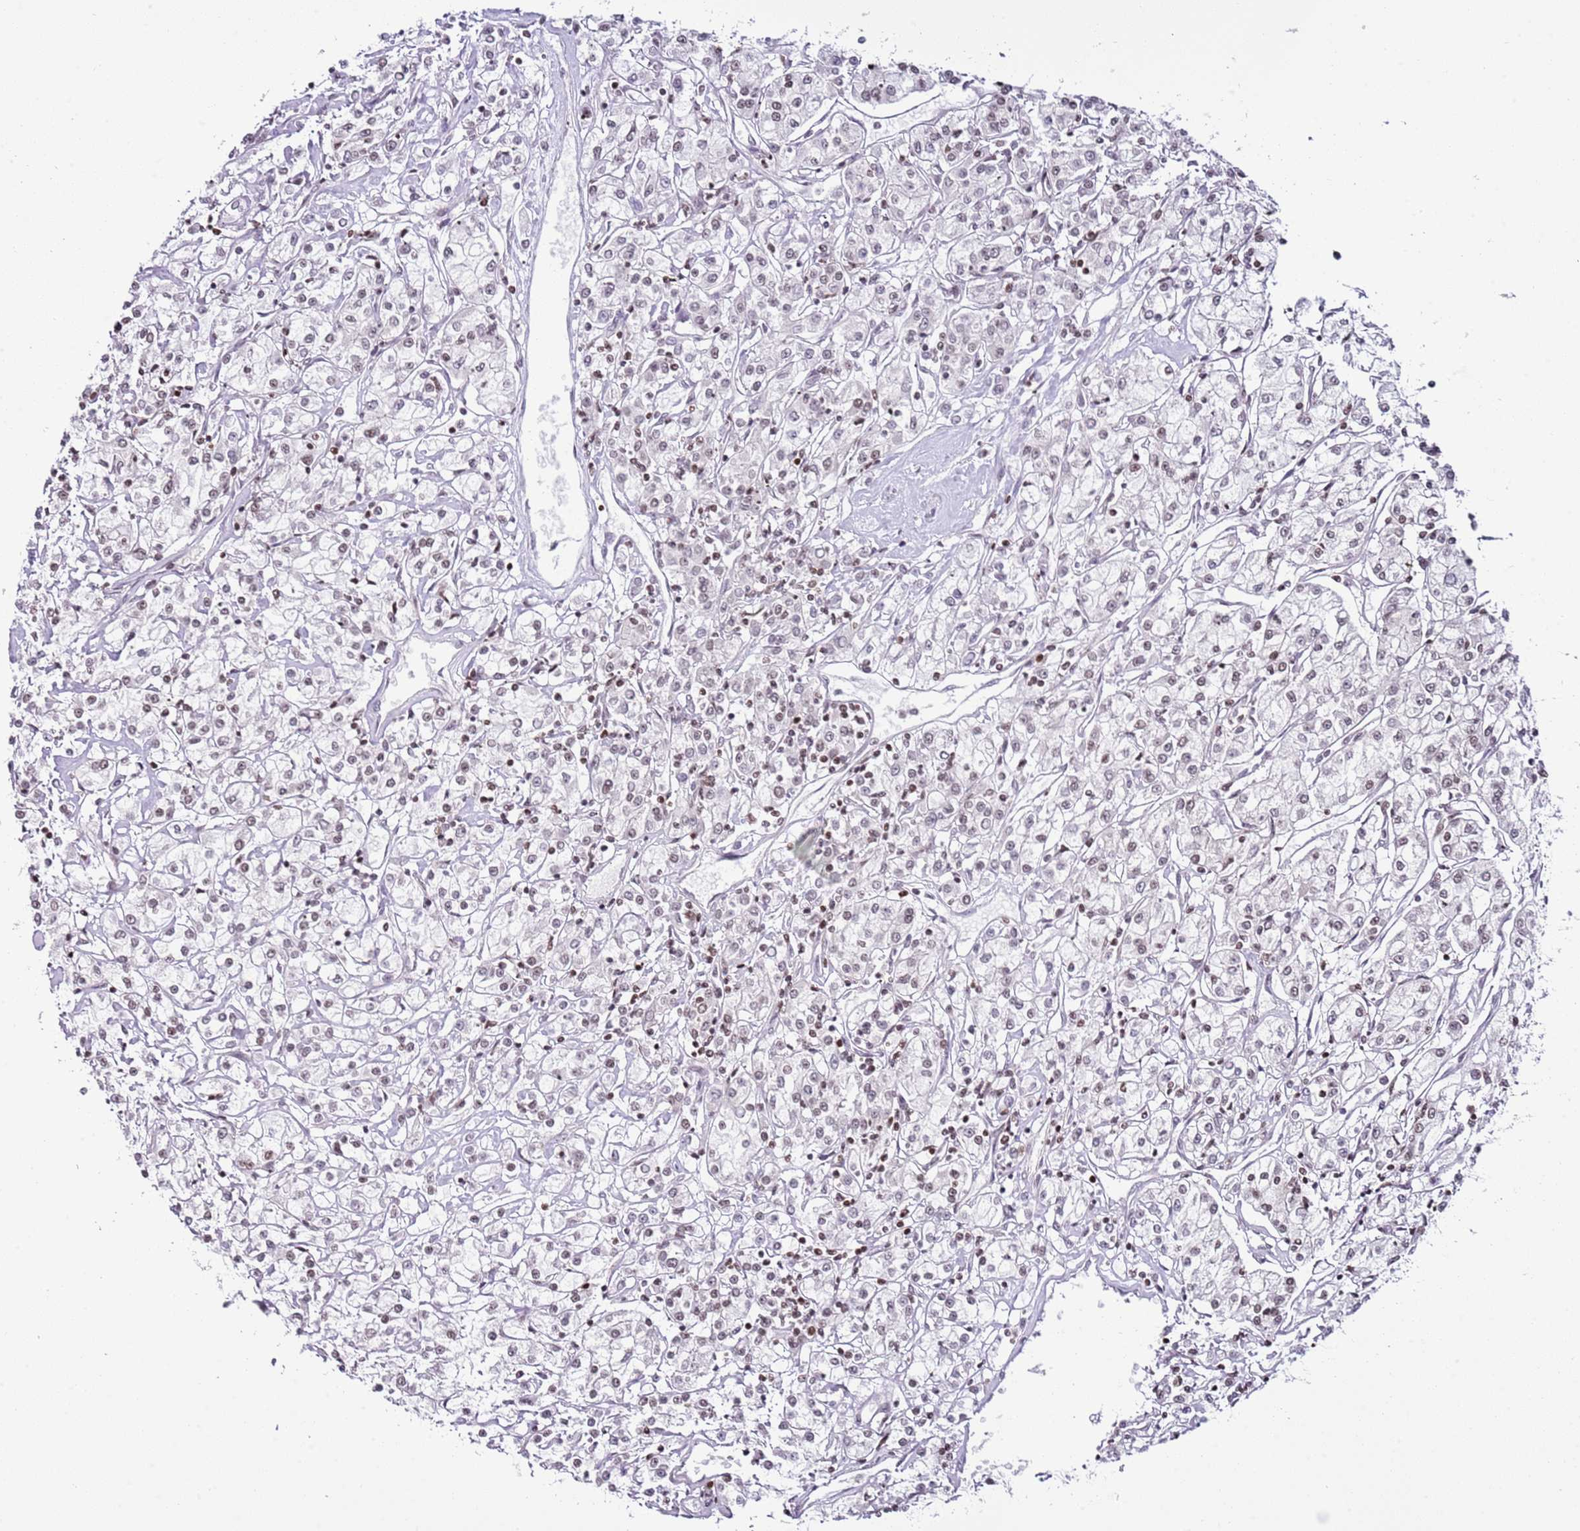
{"staining": {"intensity": "weak", "quantity": "<25%", "location": "nuclear"}, "tissue": "renal cancer", "cell_type": "Tumor cells", "image_type": "cancer", "snomed": [{"axis": "morphology", "description": "Adenocarcinoma, NOS"}, {"axis": "topography", "description": "Kidney"}], "caption": "An IHC photomicrograph of renal adenocarcinoma is shown. There is no staining in tumor cells of renal adenocarcinoma.", "gene": "SELENOH", "patient": {"sex": "female", "age": 59}}